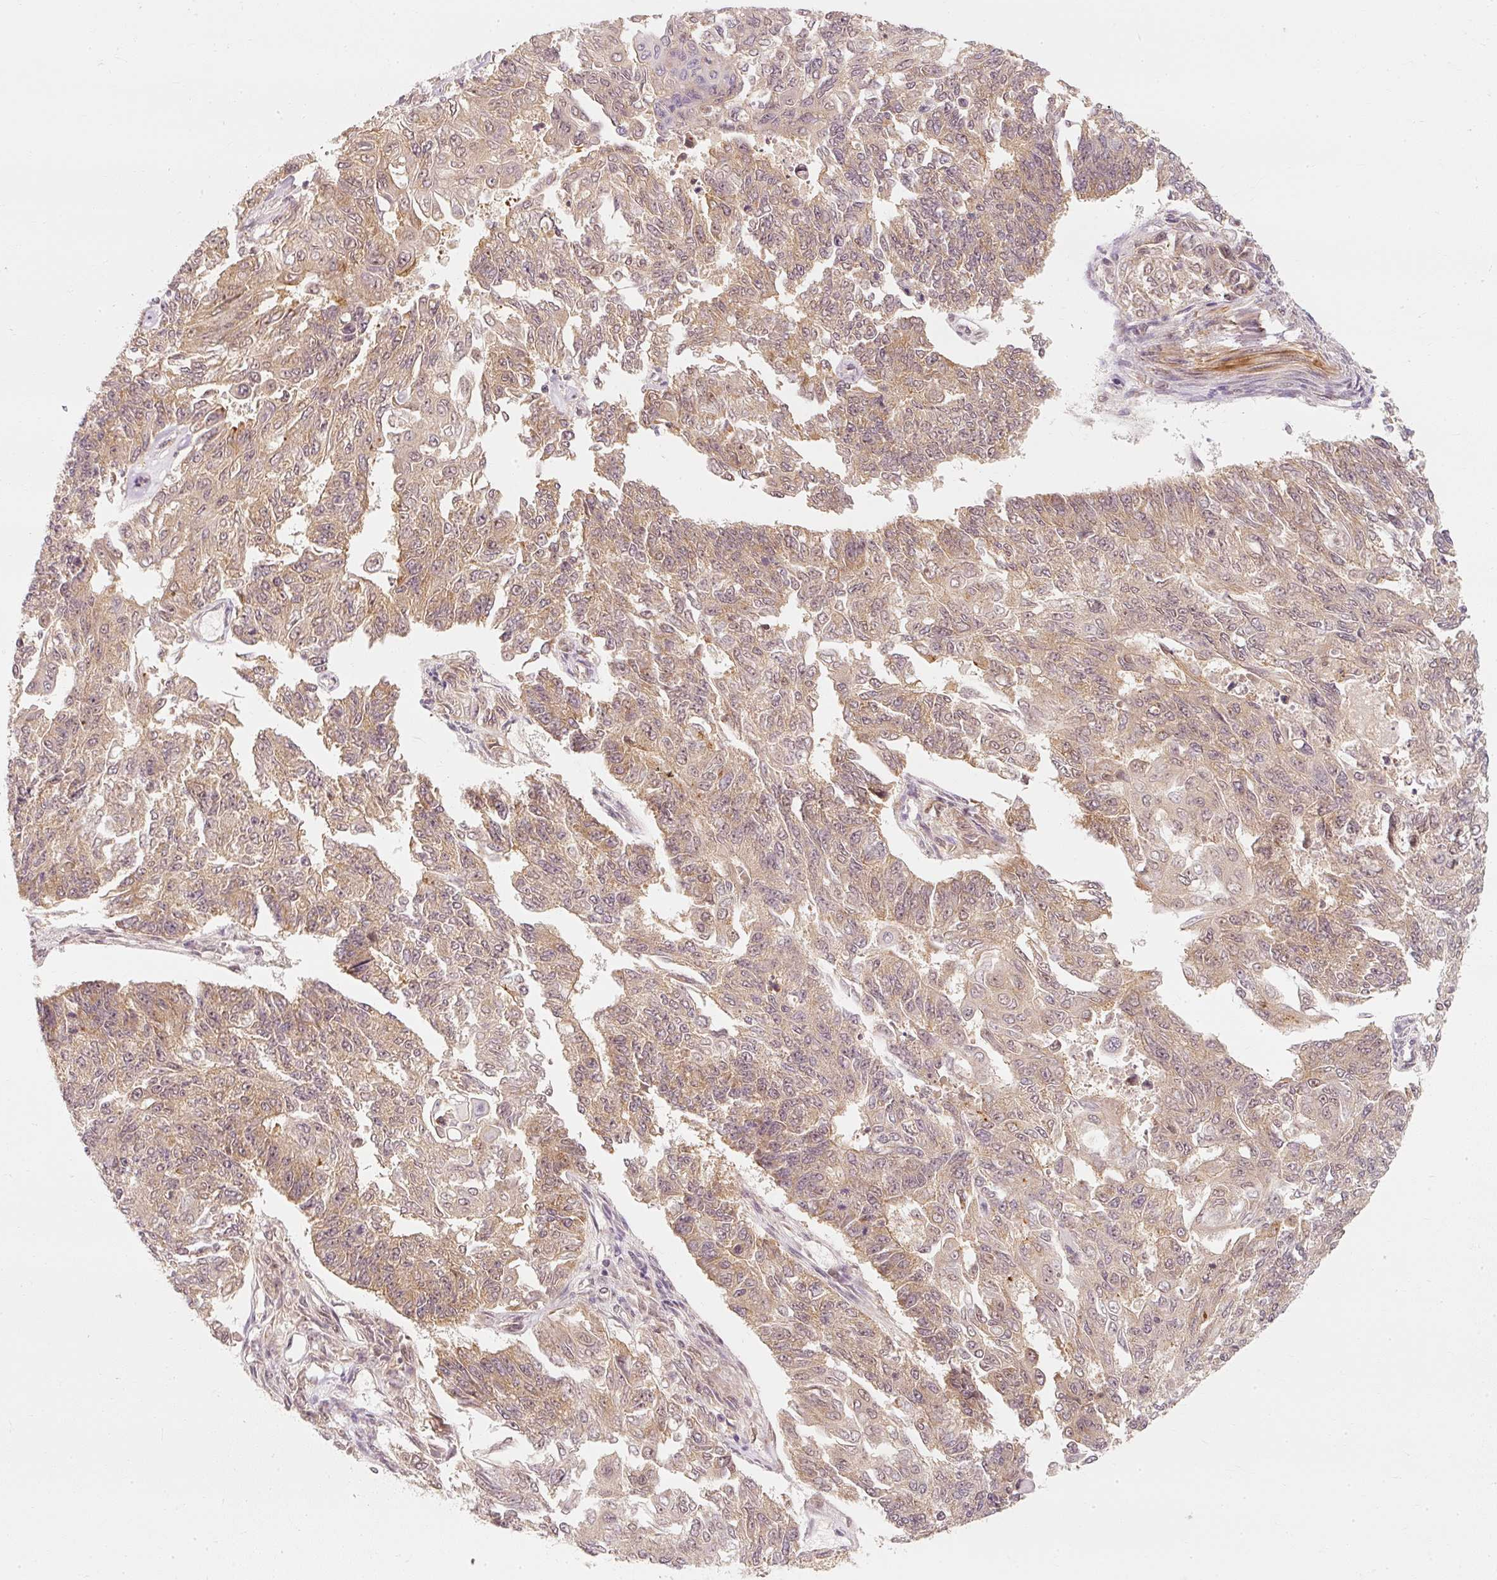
{"staining": {"intensity": "weak", "quantity": "25%-75%", "location": "cytoplasmic/membranous"}, "tissue": "endometrial cancer", "cell_type": "Tumor cells", "image_type": "cancer", "snomed": [{"axis": "morphology", "description": "Adenocarcinoma, NOS"}, {"axis": "topography", "description": "Endometrium"}], "caption": "A low amount of weak cytoplasmic/membranous positivity is present in approximately 25%-75% of tumor cells in endometrial cancer tissue.", "gene": "EEF1A2", "patient": {"sex": "female", "age": 32}}